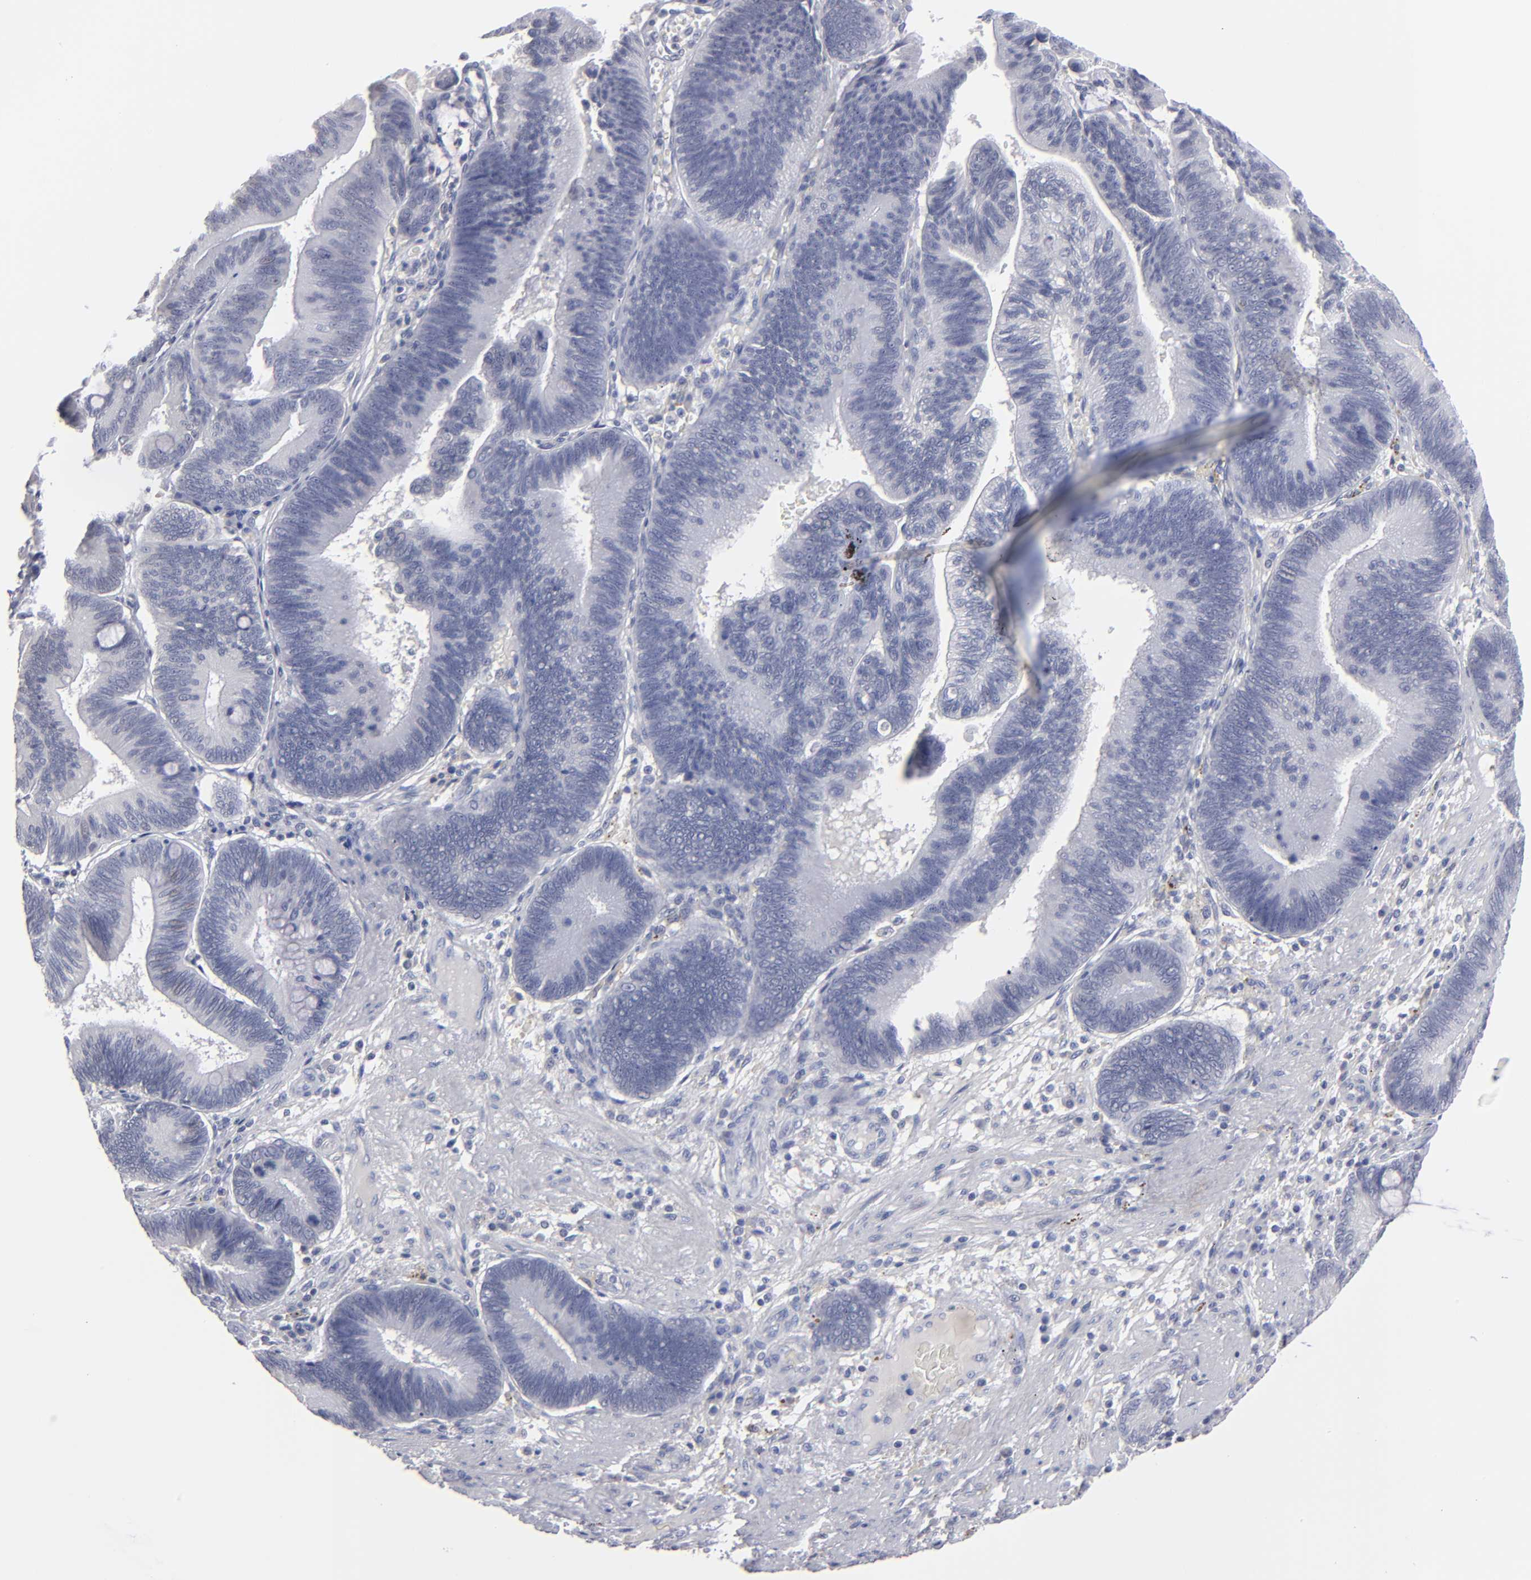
{"staining": {"intensity": "negative", "quantity": "none", "location": "none"}, "tissue": "pancreatic cancer", "cell_type": "Tumor cells", "image_type": "cancer", "snomed": [{"axis": "morphology", "description": "Adenocarcinoma, NOS"}, {"axis": "topography", "description": "Pancreas"}], "caption": "An immunohistochemistry photomicrograph of pancreatic adenocarcinoma is shown. There is no staining in tumor cells of pancreatic adenocarcinoma.", "gene": "RPH3A", "patient": {"sex": "male", "age": 82}}